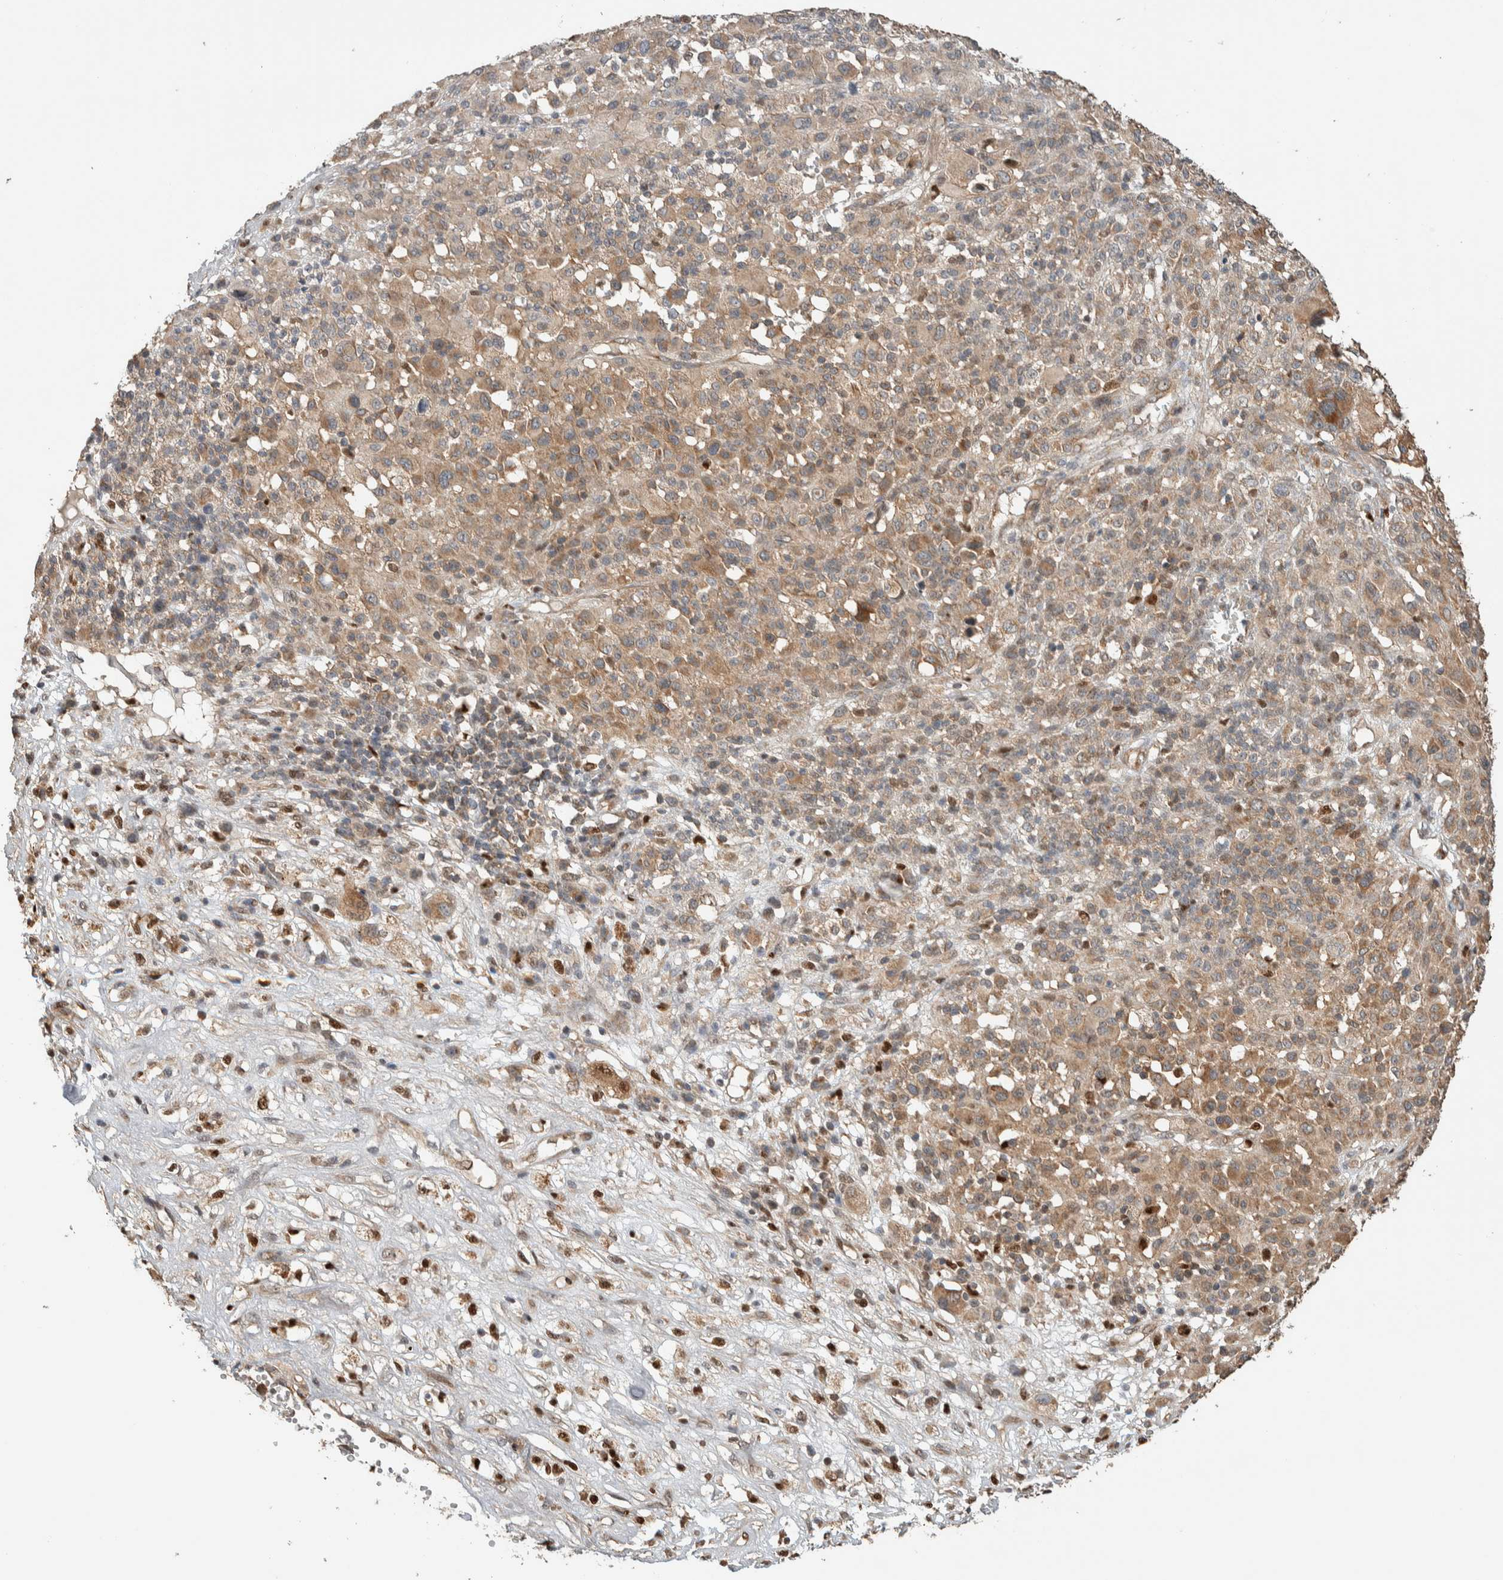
{"staining": {"intensity": "weak", "quantity": ">75%", "location": "cytoplasmic/membranous"}, "tissue": "melanoma", "cell_type": "Tumor cells", "image_type": "cancer", "snomed": [{"axis": "morphology", "description": "Malignant melanoma, Metastatic site"}, {"axis": "topography", "description": "Skin"}], "caption": "Human melanoma stained with a protein marker demonstrates weak staining in tumor cells.", "gene": "VPS53", "patient": {"sex": "female", "age": 74}}